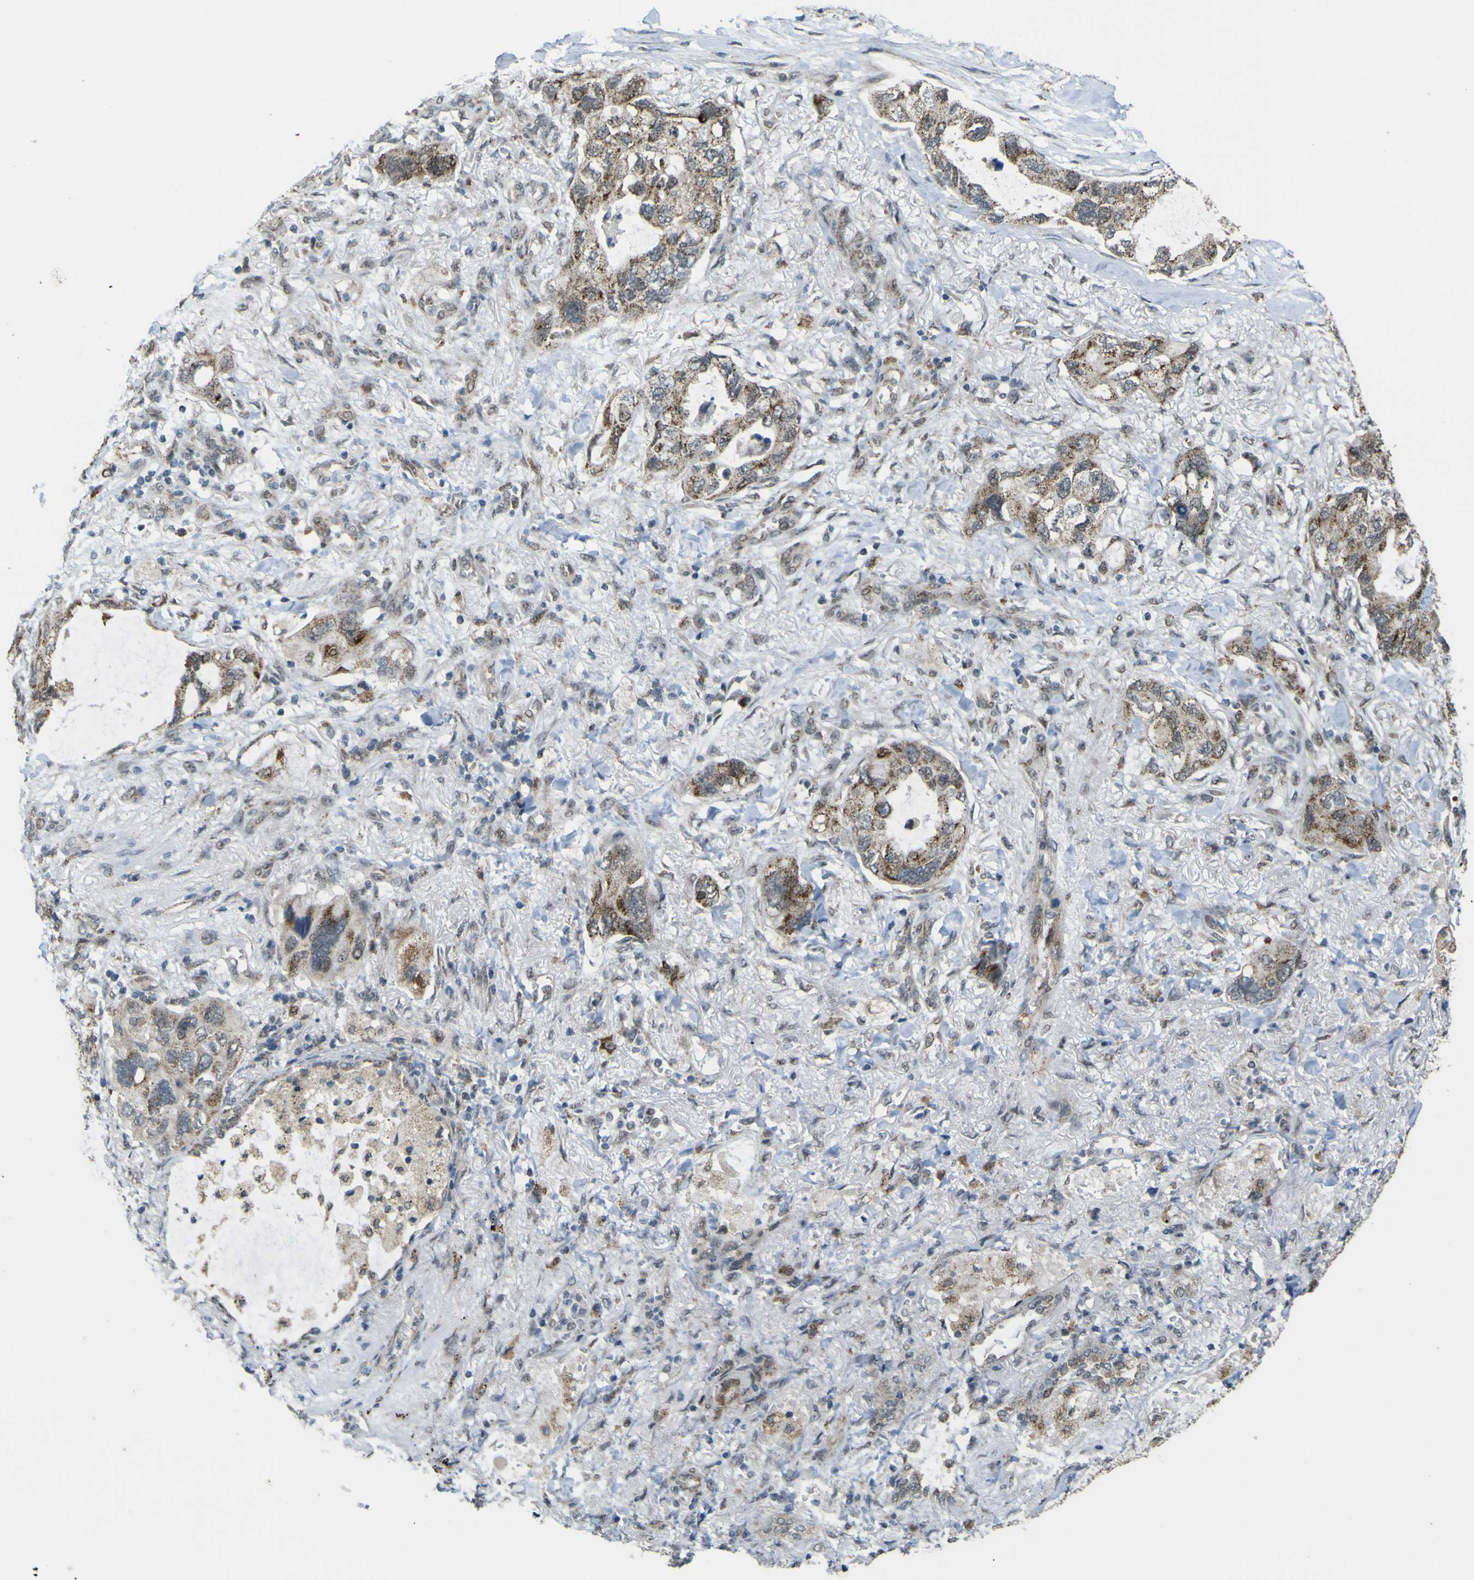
{"staining": {"intensity": "moderate", "quantity": ">75%", "location": "cytoplasmic/membranous"}, "tissue": "lung cancer", "cell_type": "Tumor cells", "image_type": "cancer", "snomed": [{"axis": "morphology", "description": "Squamous cell carcinoma, NOS"}, {"axis": "topography", "description": "Lung"}], "caption": "A medium amount of moderate cytoplasmic/membranous positivity is present in about >75% of tumor cells in squamous cell carcinoma (lung) tissue. (brown staining indicates protein expression, while blue staining denotes nuclei).", "gene": "ACBD5", "patient": {"sex": "female", "age": 73}}